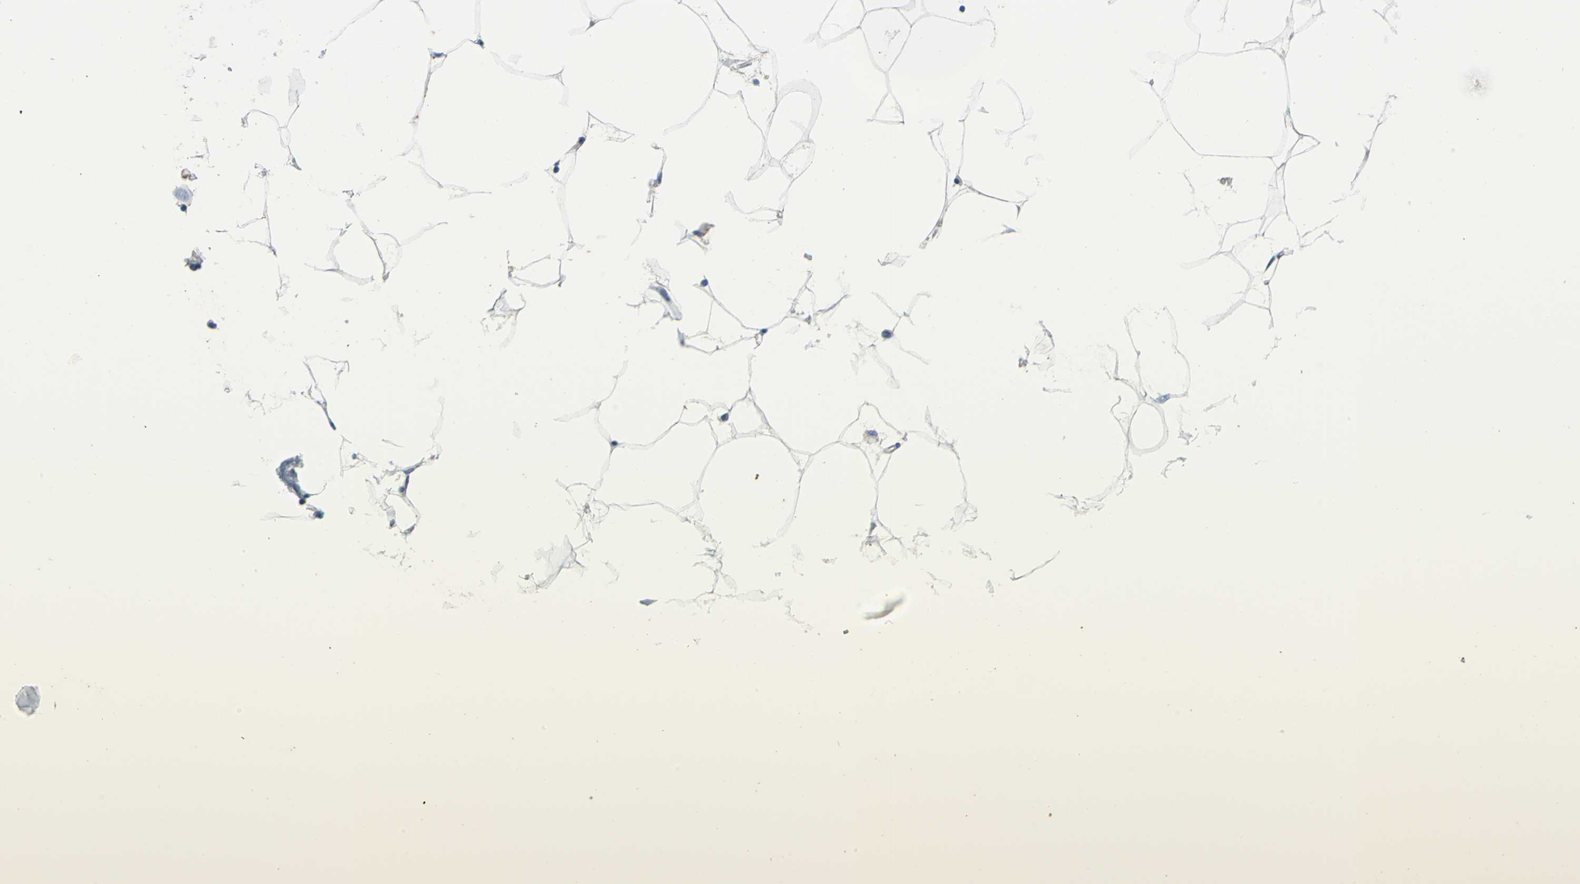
{"staining": {"intensity": "negative", "quantity": "none", "location": "none"}, "tissue": "adipose tissue", "cell_type": "Adipocytes", "image_type": "normal", "snomed": [{"axis": "morphology", "description": "Normal tissue, NOS"}, {"axis": "morphology", "description": "Duct carcinoma"}, {"axis": "topography", "description": "Breast"}, {"axis": "topography", "description": "Adipose tissue"}], "caption": "A micrograph of human adipose tissue is negative for staining in adipocytes. (DAB immunohistochemistry (IHC), high magnification).", "gene": "TEX264", "patient": {"sex": "female", "age": 37}}